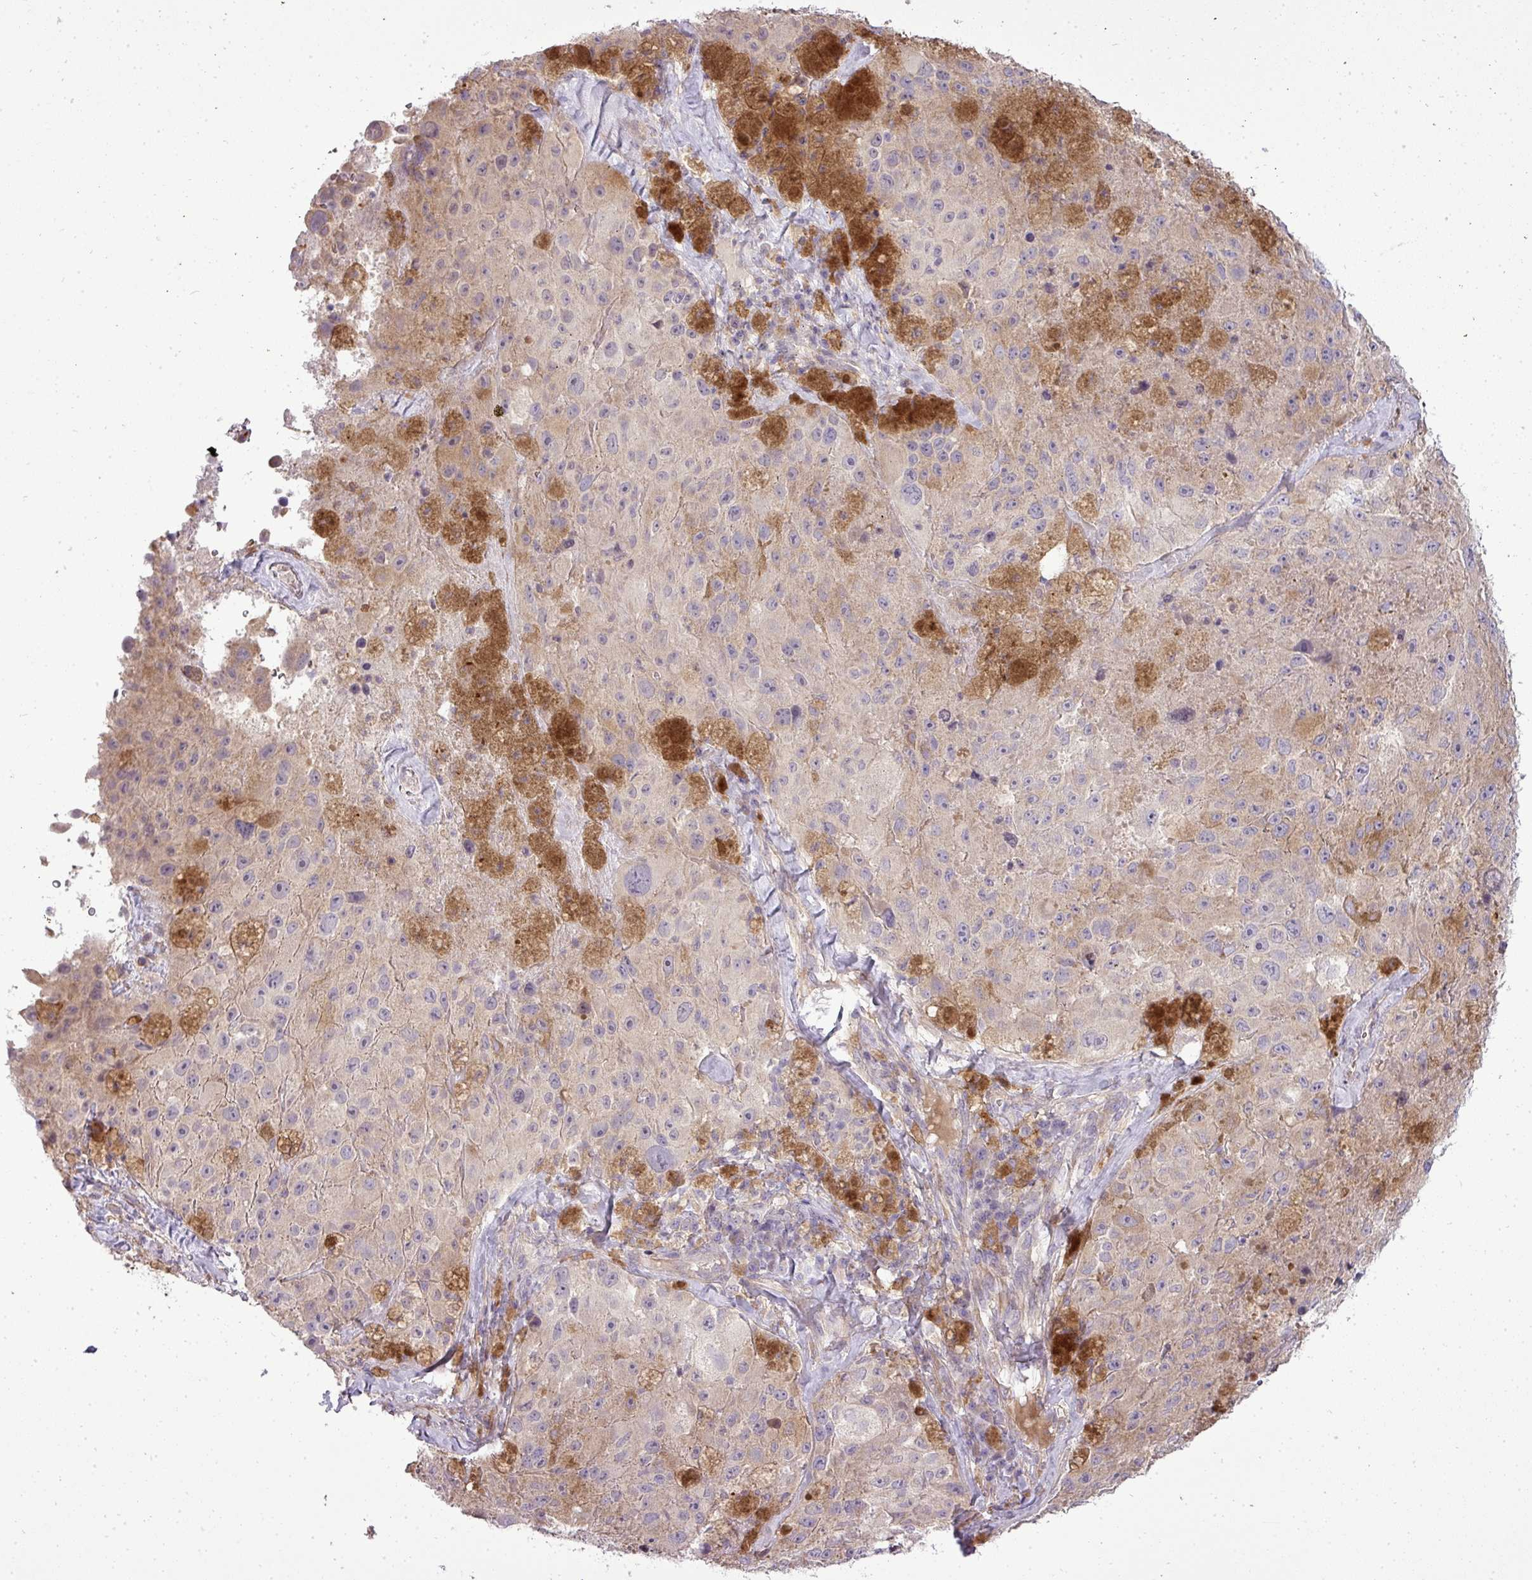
{"staining": {"intensity": "negative", "quantity": "none", "location": "none"}, "tissue": "melanoma", "cell_type": "Tumor cells", "image_type": "cancer", "snomed": [{"axis": "morphology", "description": "Malignant melanoma, Metastatic site"}, {"axis": "topography", "description": "Lymph node"}], "caption": "A high-resolution micrograph shows immunohistochemistry (IHC) staining of melanoma, which shows no significant positivity in tumor cells.", "gene": "PDRG1", "patient": {"sex": "male", "age": 62}}